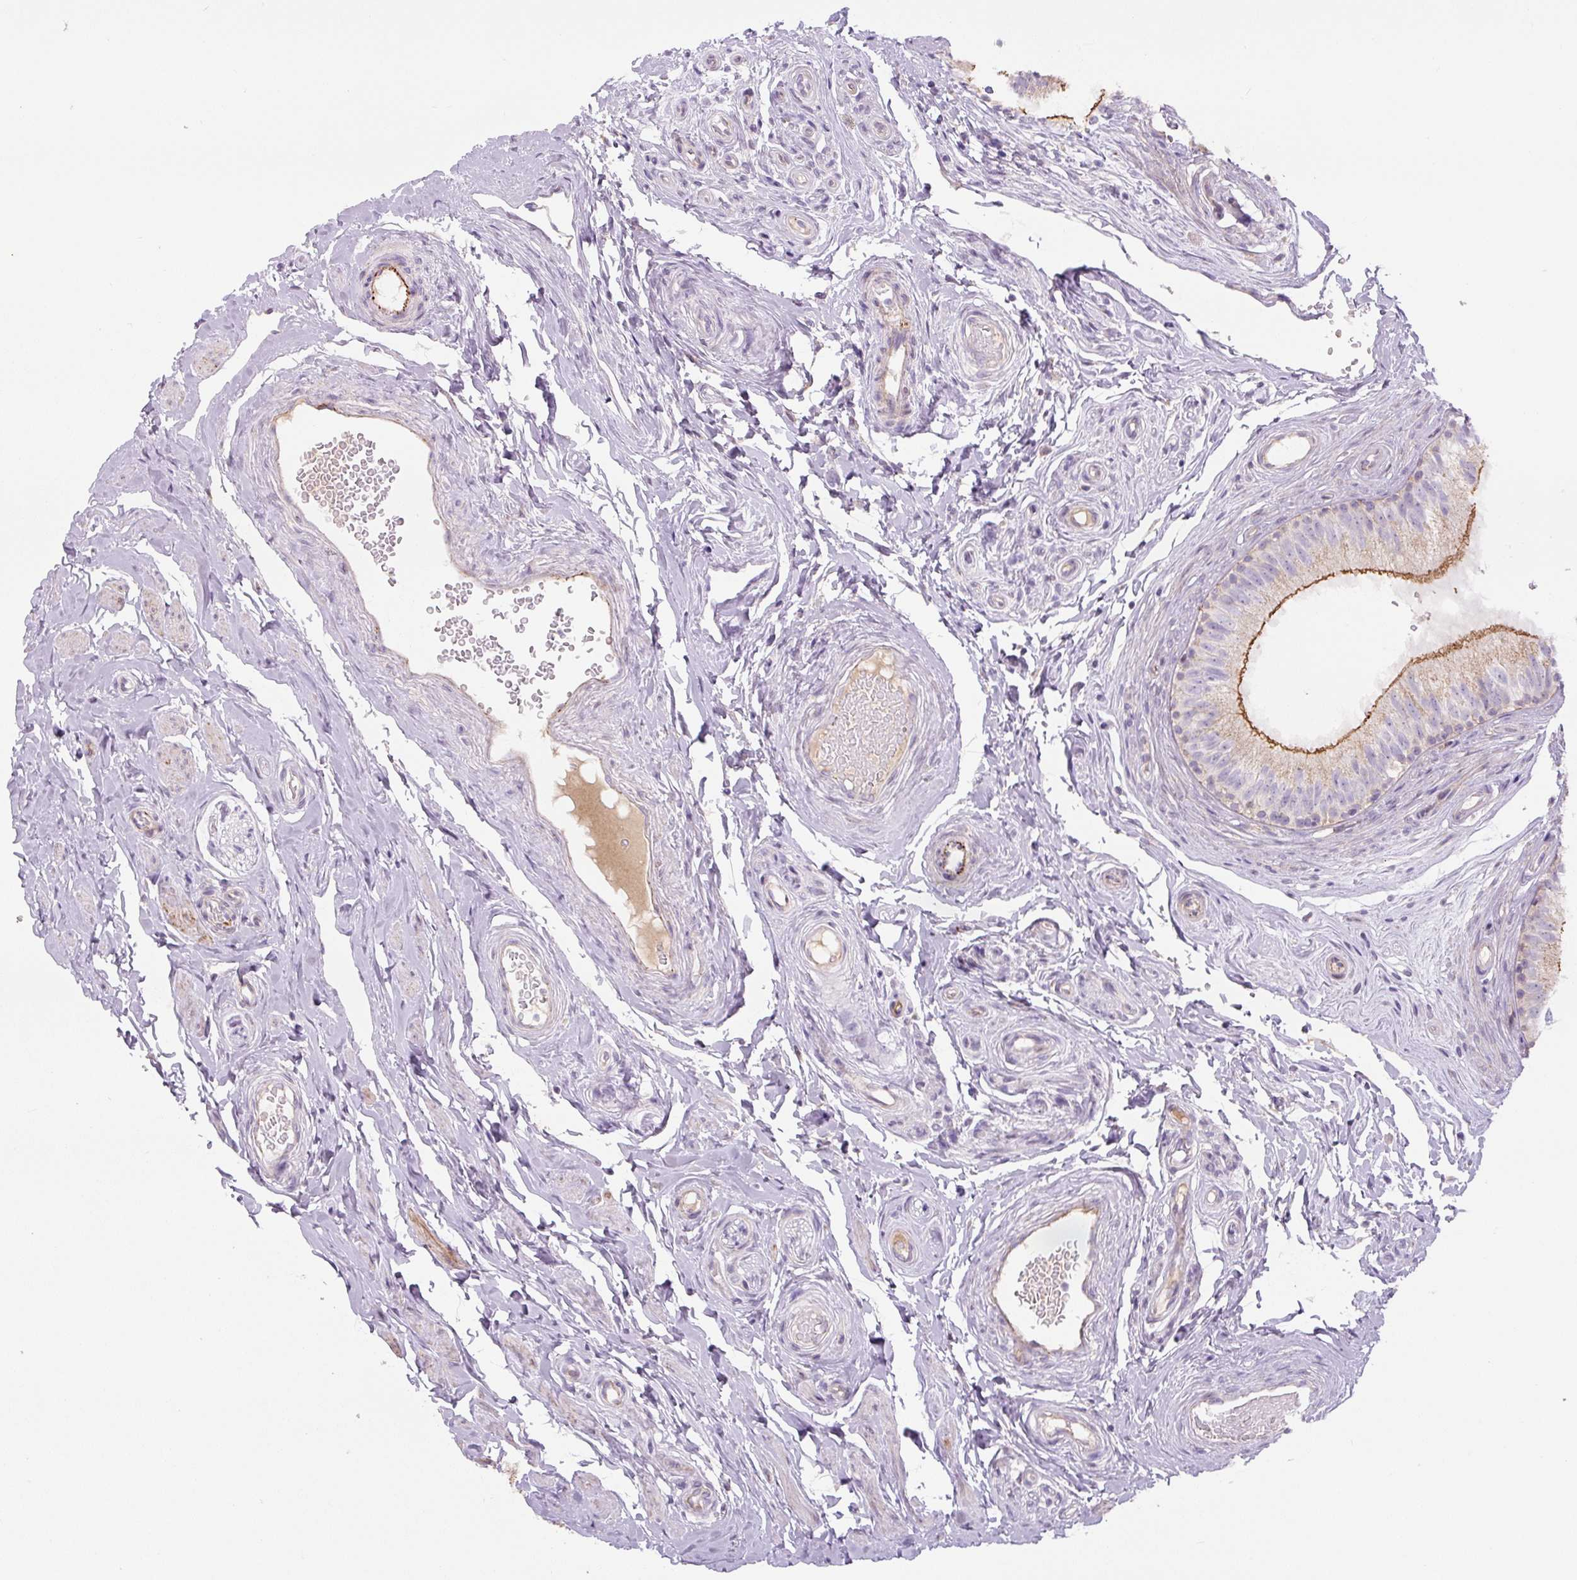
{"staining": {"intensity": "moderate", "quantity": "25%-75%", "location": "cytoplasmic/membranous"}, "tissue": "epididymis", "cell_type": "Glandular cells", "image_type": "normal", "snomed": [{"axis": "morphology", "description": "Normal tissue, NOS"}, {"axis": "morphology", "description": "Seminoma, NOS"}, {"axis": "topography", "description": "Testis"}, {"axis": "topography", "description": "Epididymis"}], "caption": "A brown stain labels moderate cytoplasmic/membranous positivity of a protein in glandular cells of benign human epididymis.", "gene": "CCNI2", "patient": {"sex": "male", "age": 45}}